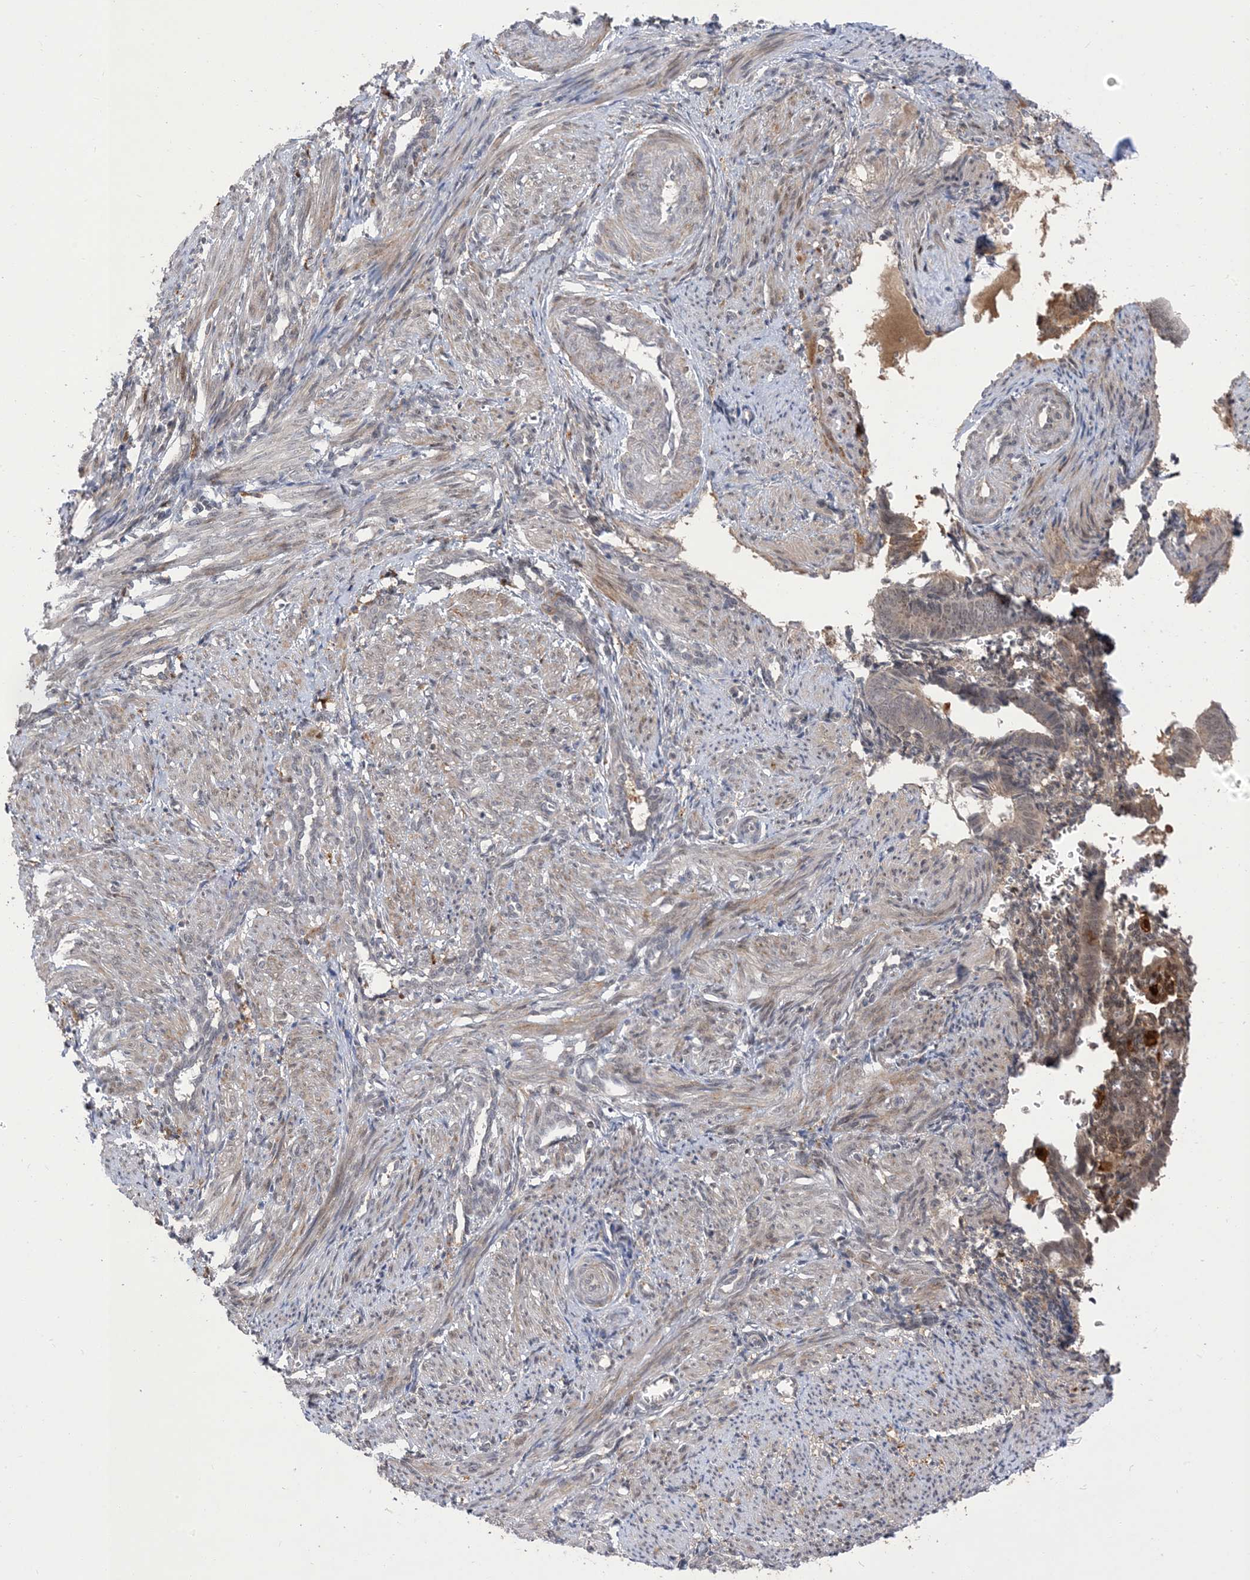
{"staining": {"intensity": "weak", "quantity": "25%-75%", "location": "cytoplasmic/membranous"}, "tissue": "smooth muscle", "cell_type": "Smooth muscle cells", "image_type": "normal", "snomed": [{"axis": "morphology", "description": "Normal tissue, NOS"}, {"axis": "topography", "description": "Endometrium"}], "caption": "Unremarkable smooth muscle demonstrates weak cytoplasmic/membranous expression in about 25%-75% of smooth muscle cells.", "gene": "NAGK", "patient": {"sex": "female", "age": 33}}